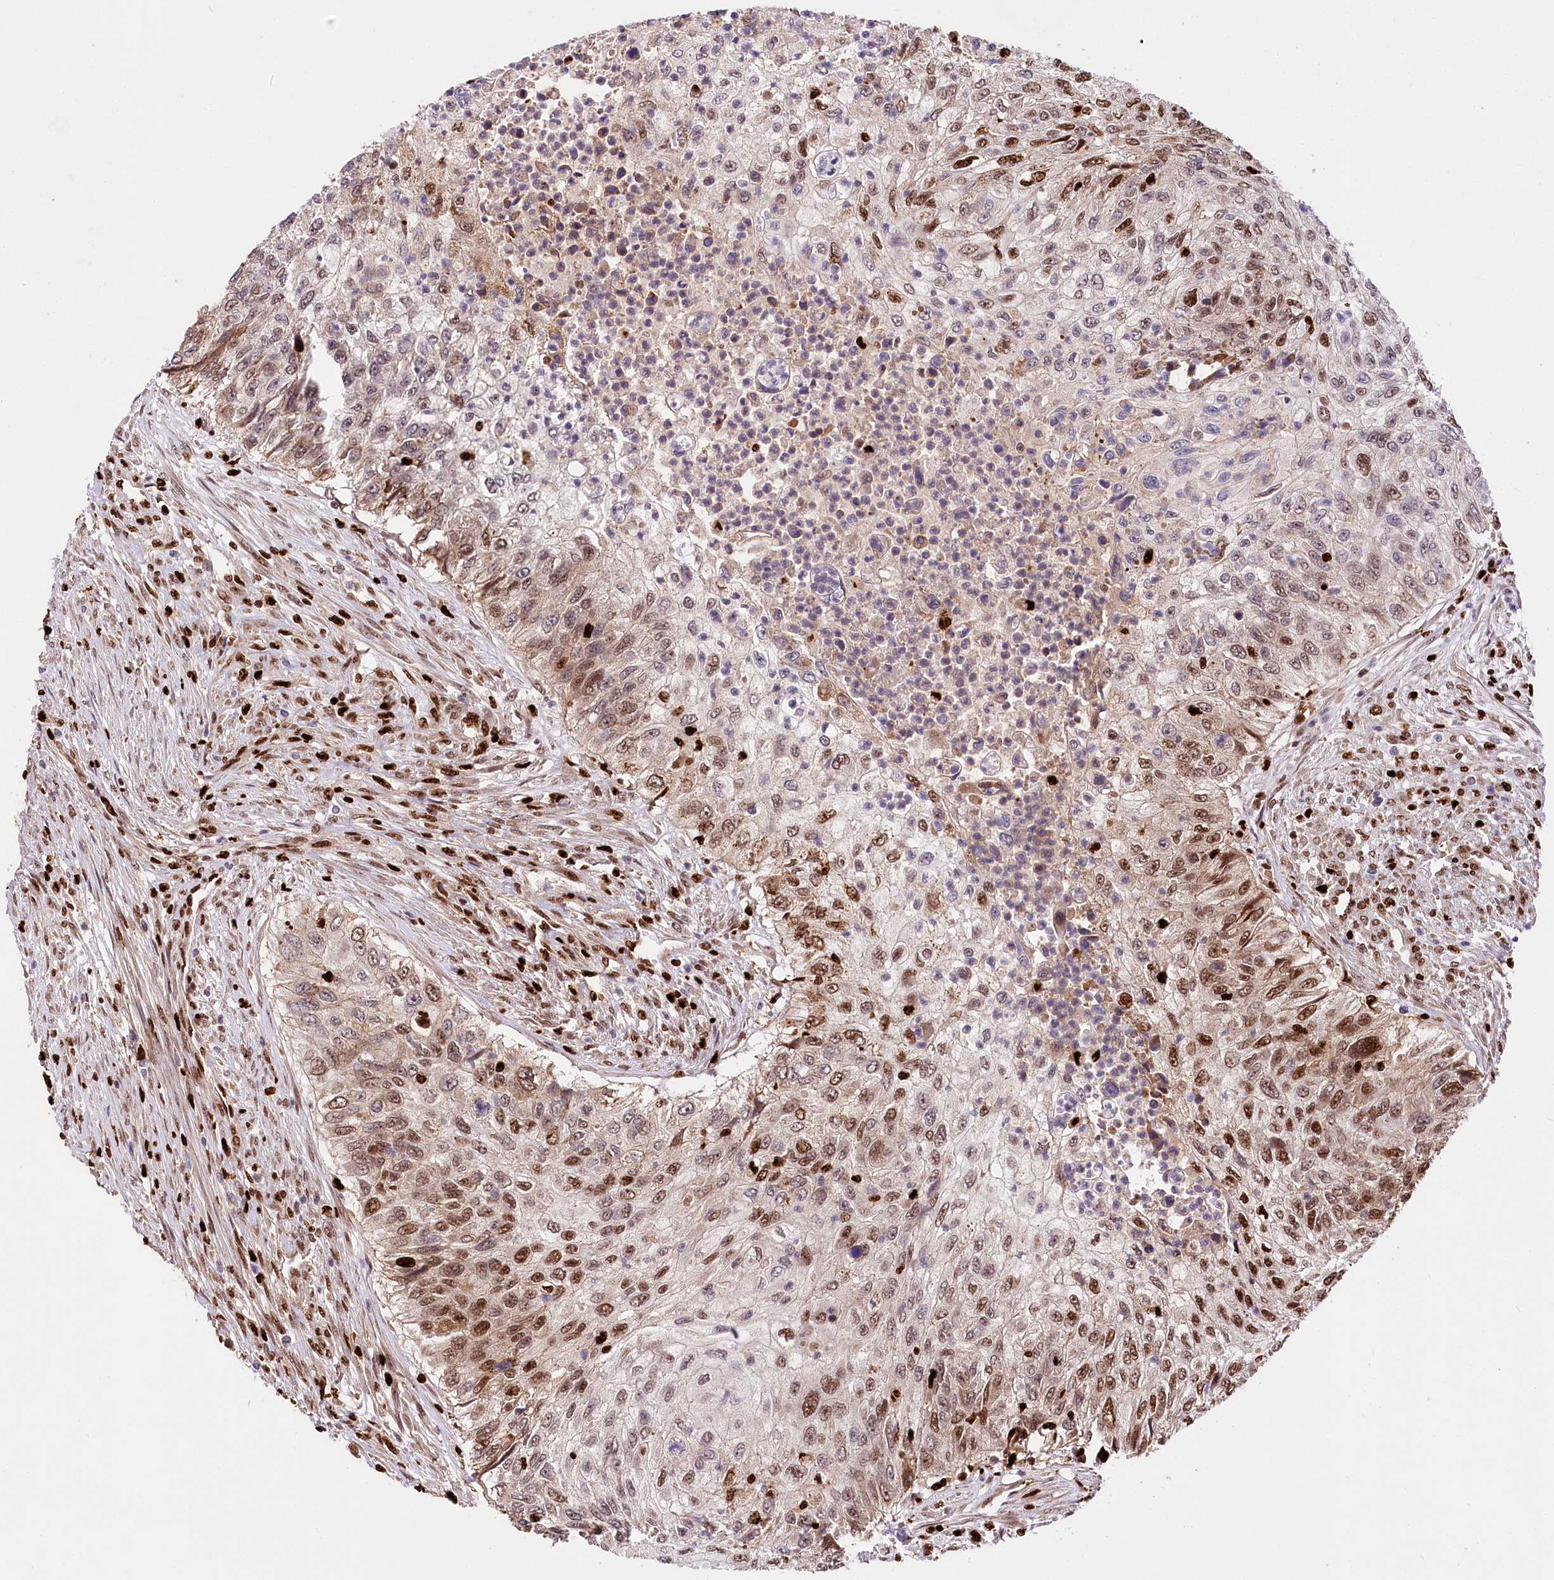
{"staining": {"intensity": "moderate", "quantity": "25%-75%", "location": "nuclear"}, "tissue": "urothelial cancer", "cell_type": "Tumor cells", "image_type": "cancer", "snomed": [{"axis": "morphology", "description": "Urothelial carcinoma, High grade"}, {"axis": "topography", "description": "Urinary bladder"}], "caption": "Urothelial cancer was stained to show a protein in brown. There is medium levels of moderate nuclear expression in about 25%-75% of tumor cells. Nuclei are stained in blue.", "gene": "FIGN", "patient": {"sex": "female", "age": 60}}